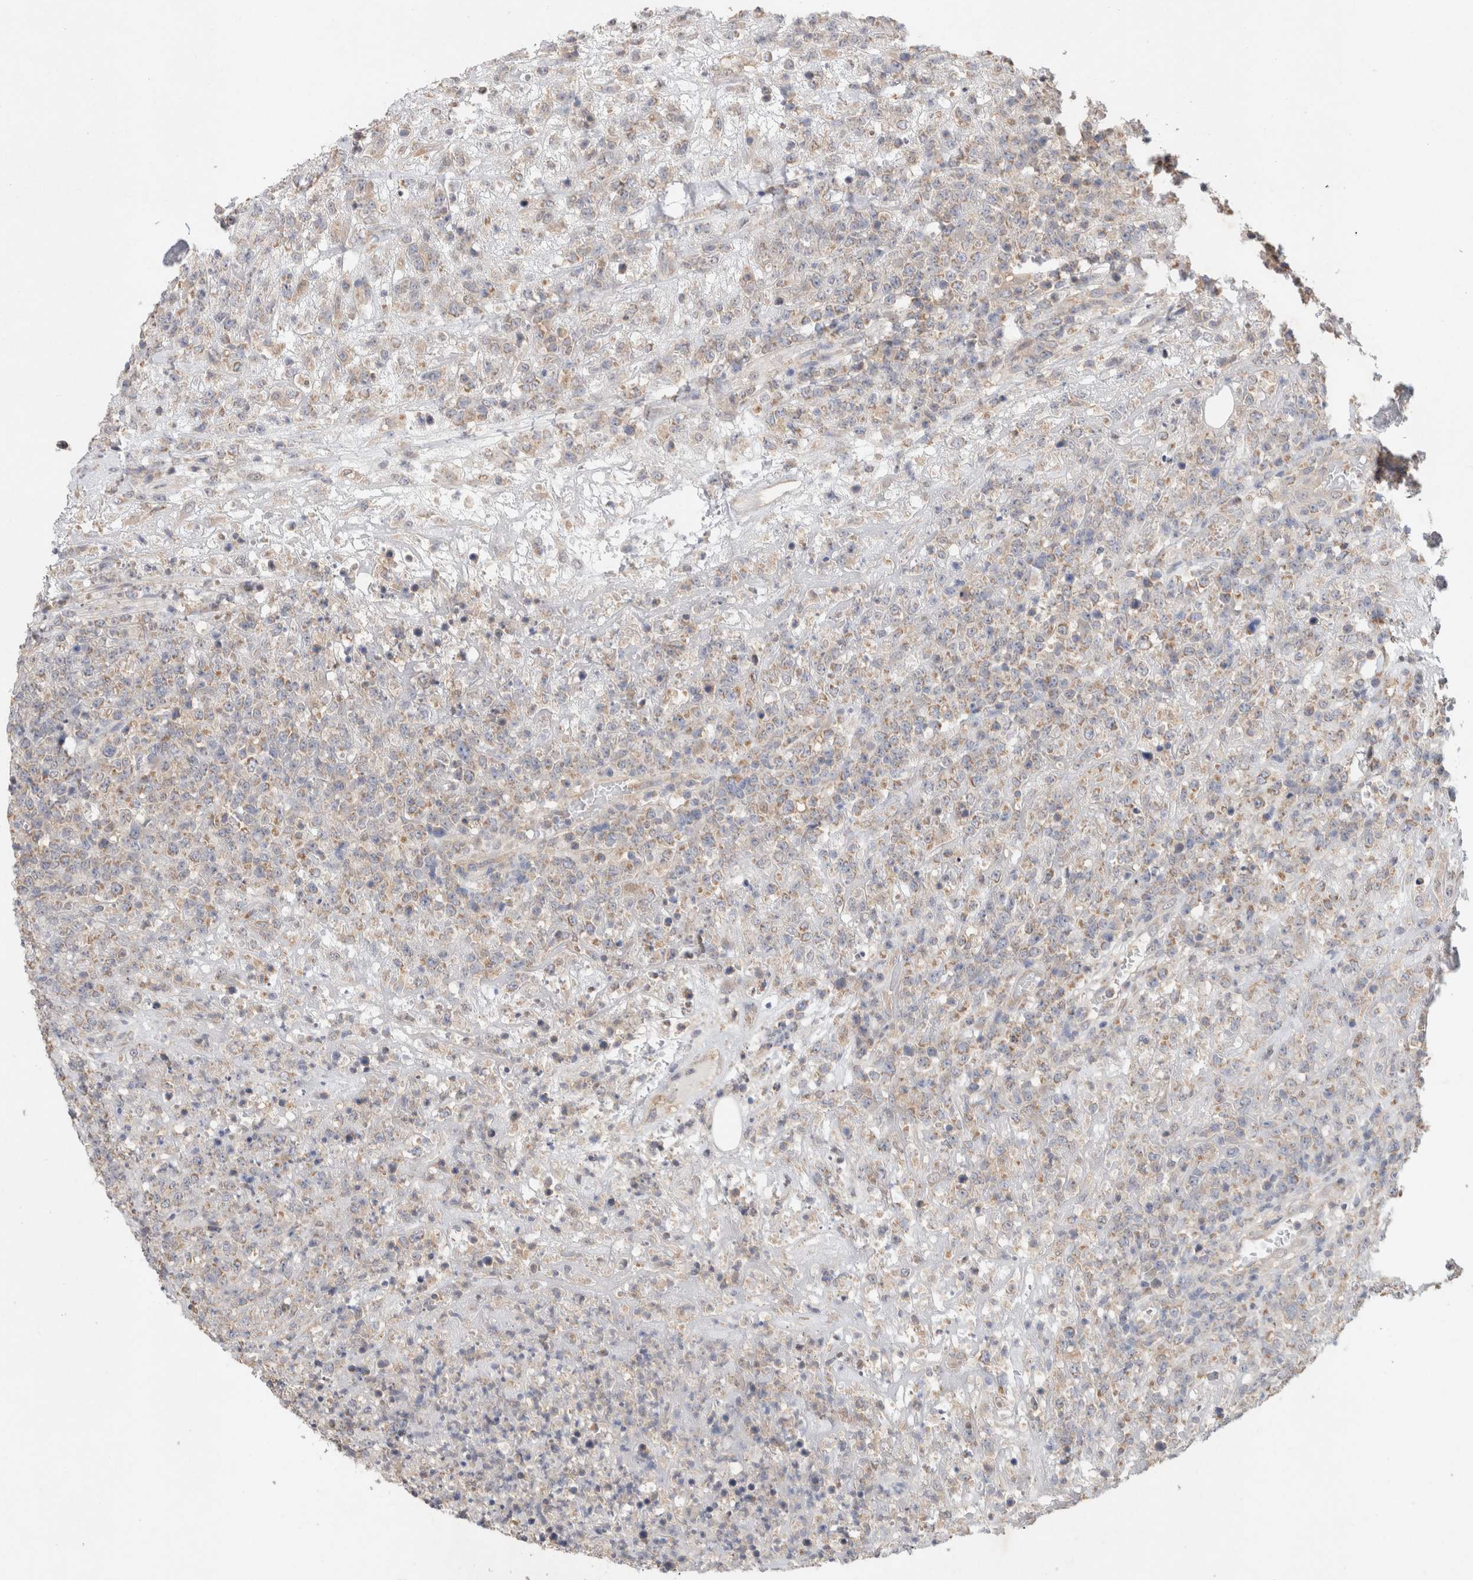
{"staining": {"intensity": "moderate", "quantity": ">75%", "location": "cytoplasmic/membranous"}, "tissue": "lymphoma", "cell_type": "Tumor cells", "image_type": "cancer", "snomed": [{"axis": "morphology", "description": "Malignant lymphoma, non-Hodgkin's type, High grade"}, {"axis": "topography", "description": "Colon"}], "caption": "DAB immunohistochemical staining of human lymphoma shows moderate cytoplasmic/membranous protein expression in approximately >75% of tumor cells.", "gene": "RAB14", "patient": {"sex": "female", "age": 53}}